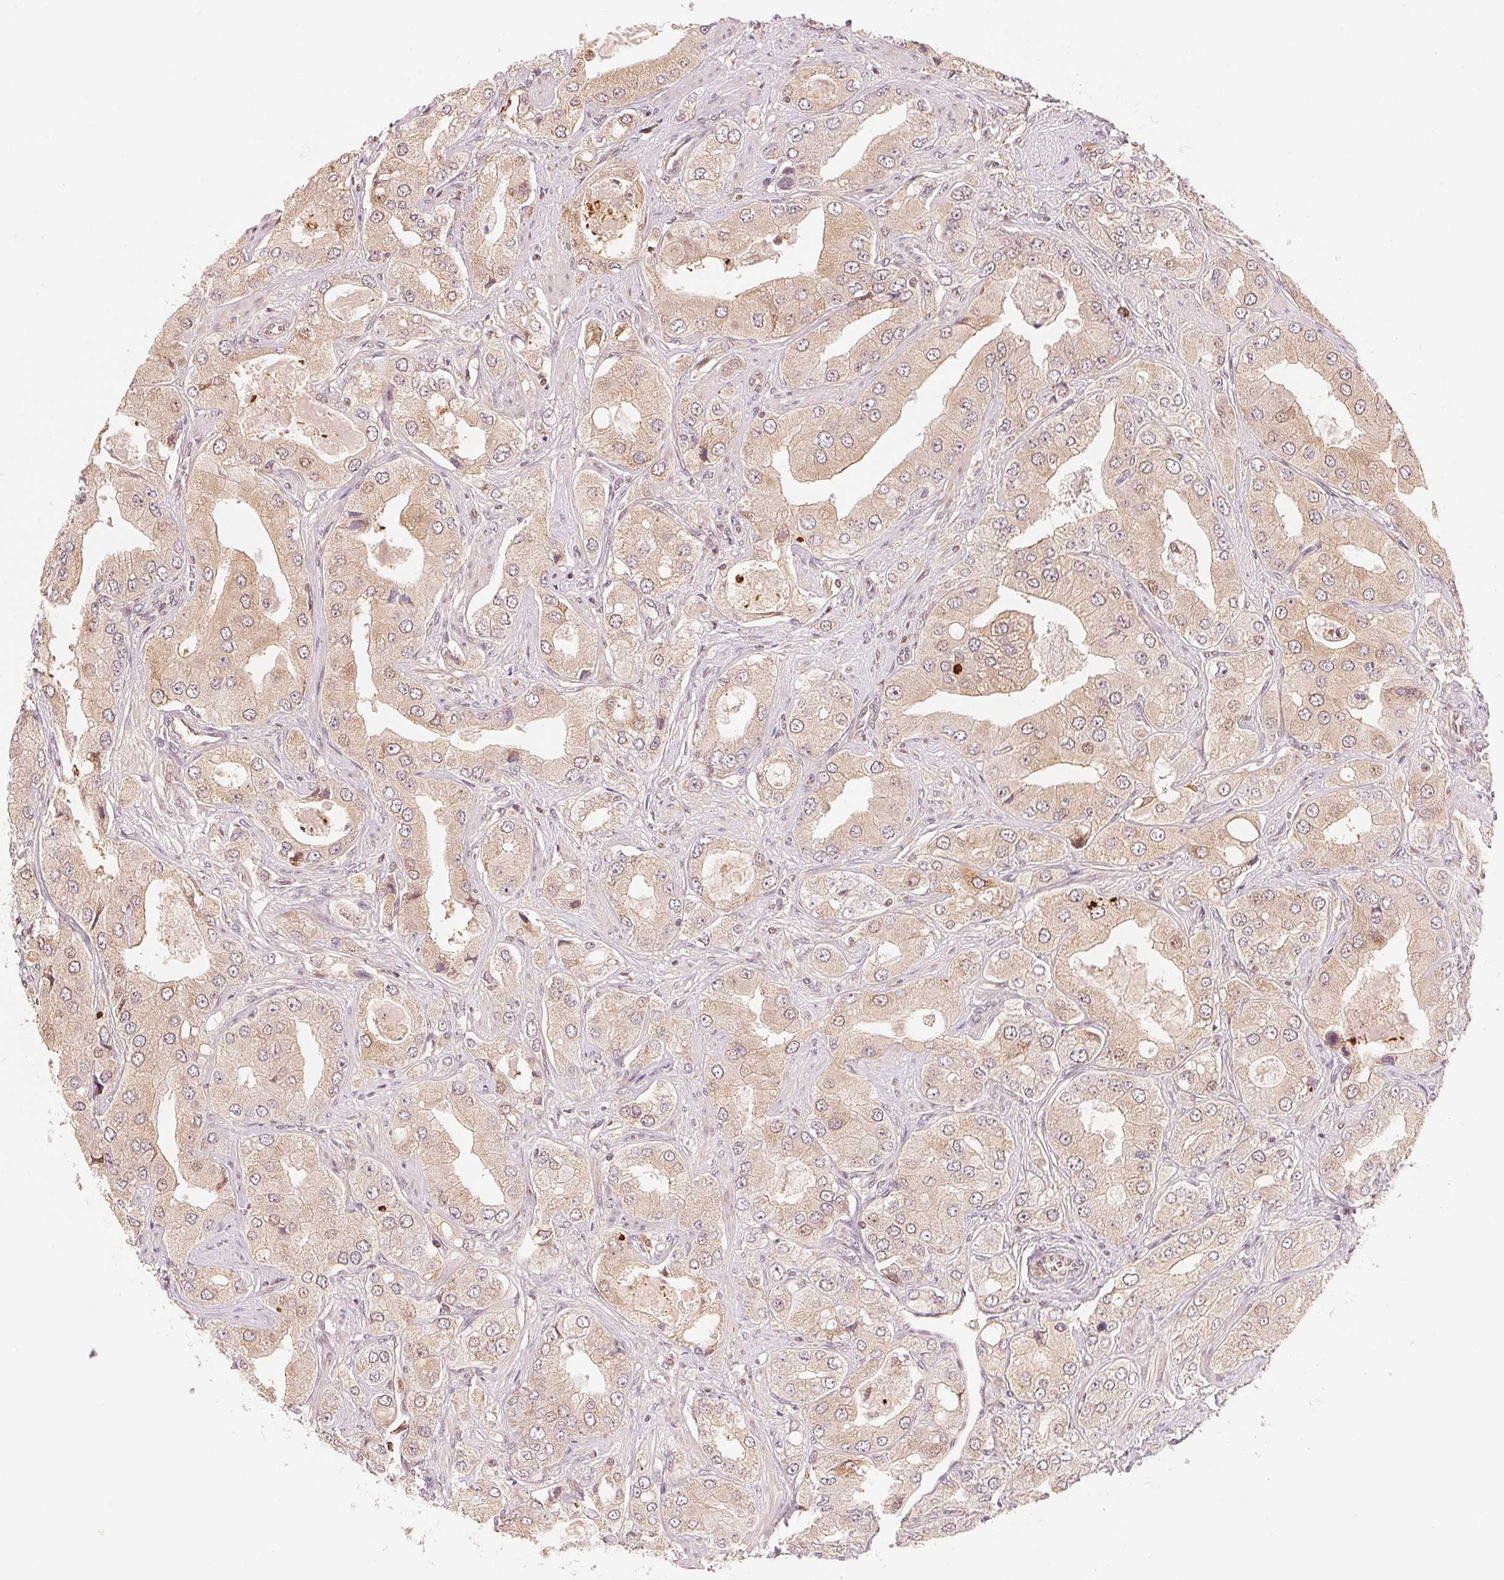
{"staining": {"intensity": "weak", "quantity": "25%-75%", "location": "cytoplasmic/membranous"}, "tissue": "prostate cancer", "cell_type": "Tumor cells", "image_type": "cancer", "snomed": [{"axis": "morphology", "description": "Adenocarcinoma, Low grade"}, {"axis": "topography", "description": "Prostate"}], "caption": "Protein staining of prostate adenocarcinoma (low-grade) tissue shows weak cytoplasmic/membranous expression in about 25%-75% of tumor cells.", "gene": "PRKN", "patient": {"sex": "male", "age": 60}}